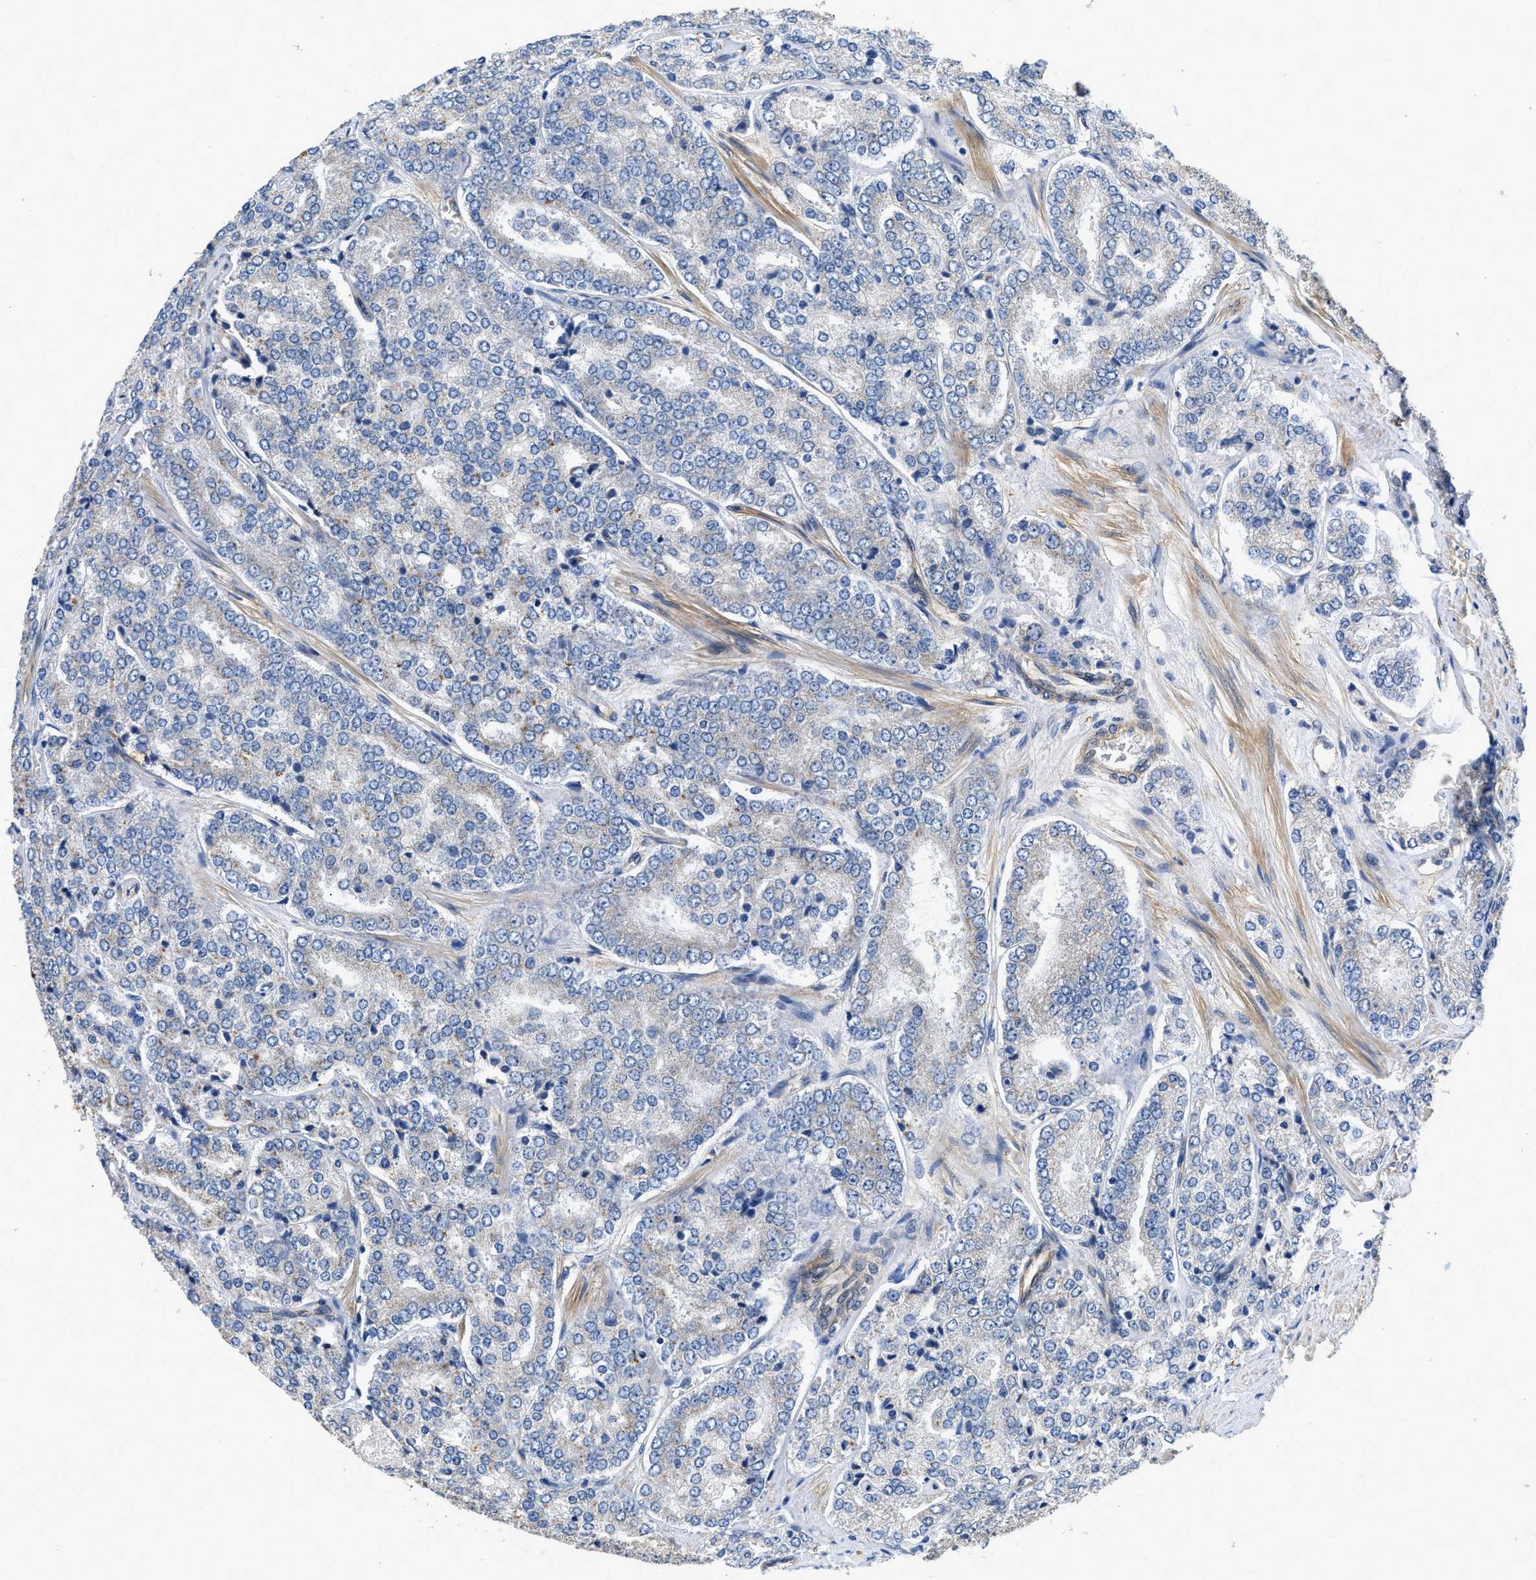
{"staining": {"intensity": "negative", "quantity": "none", "location": "none"}, "tissue": "prostate cancer", "cell_type": "Tumor cells", "image_type": "cancer", "snomed": [{"axis": "morphology", "description": "Adenocarcinoma, High grade"}, {"axis": "topography", "description": "Prostate"}], "caption": "The histopathology image reveals no significant expression in tumor cells of prostate cancer.", "gene": "RAPH1", "patient": {"sex": "male", "age": 65}}